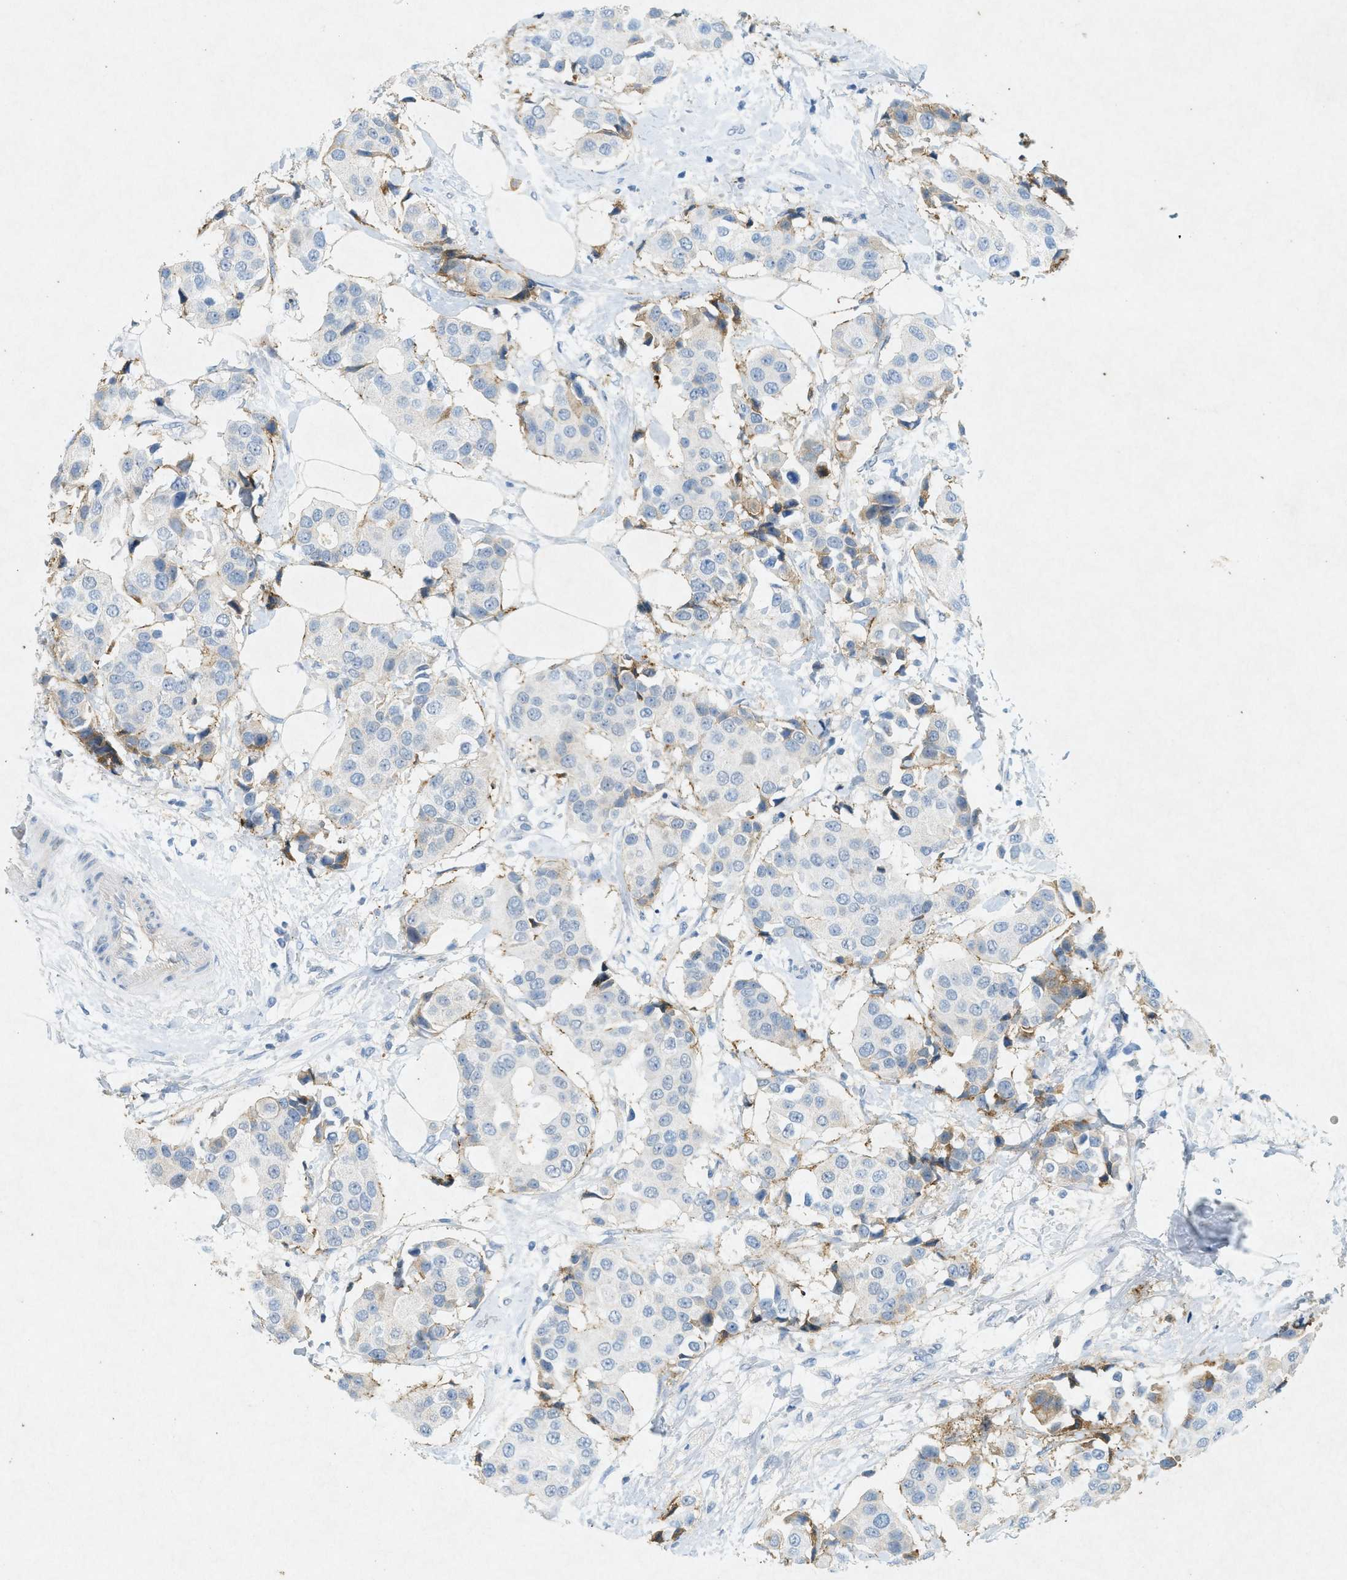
{"staining": {"intensity": "moderate", "quantity": "<25%", "location": "cytoplasmic/membranous"}, "tissue": "breast cancer", "cell_type": "Tumor cells", "image_type": "cancer", "snomed": [{"axis": "morphology", "description": "Normal tissue, NOS"}, {"axis": "morphology", "description": "Duct carcinoma"}, {"axis": "topography", "description": "Breast"}], "caption": "A low amount of moderate cytoplasmic/membranous expression is seen in approximately <25% of tumor cells in breast invasive ductal carcinoma tissue.", "gene": "F2", "patient": {"sex": "female", "age": 39}}